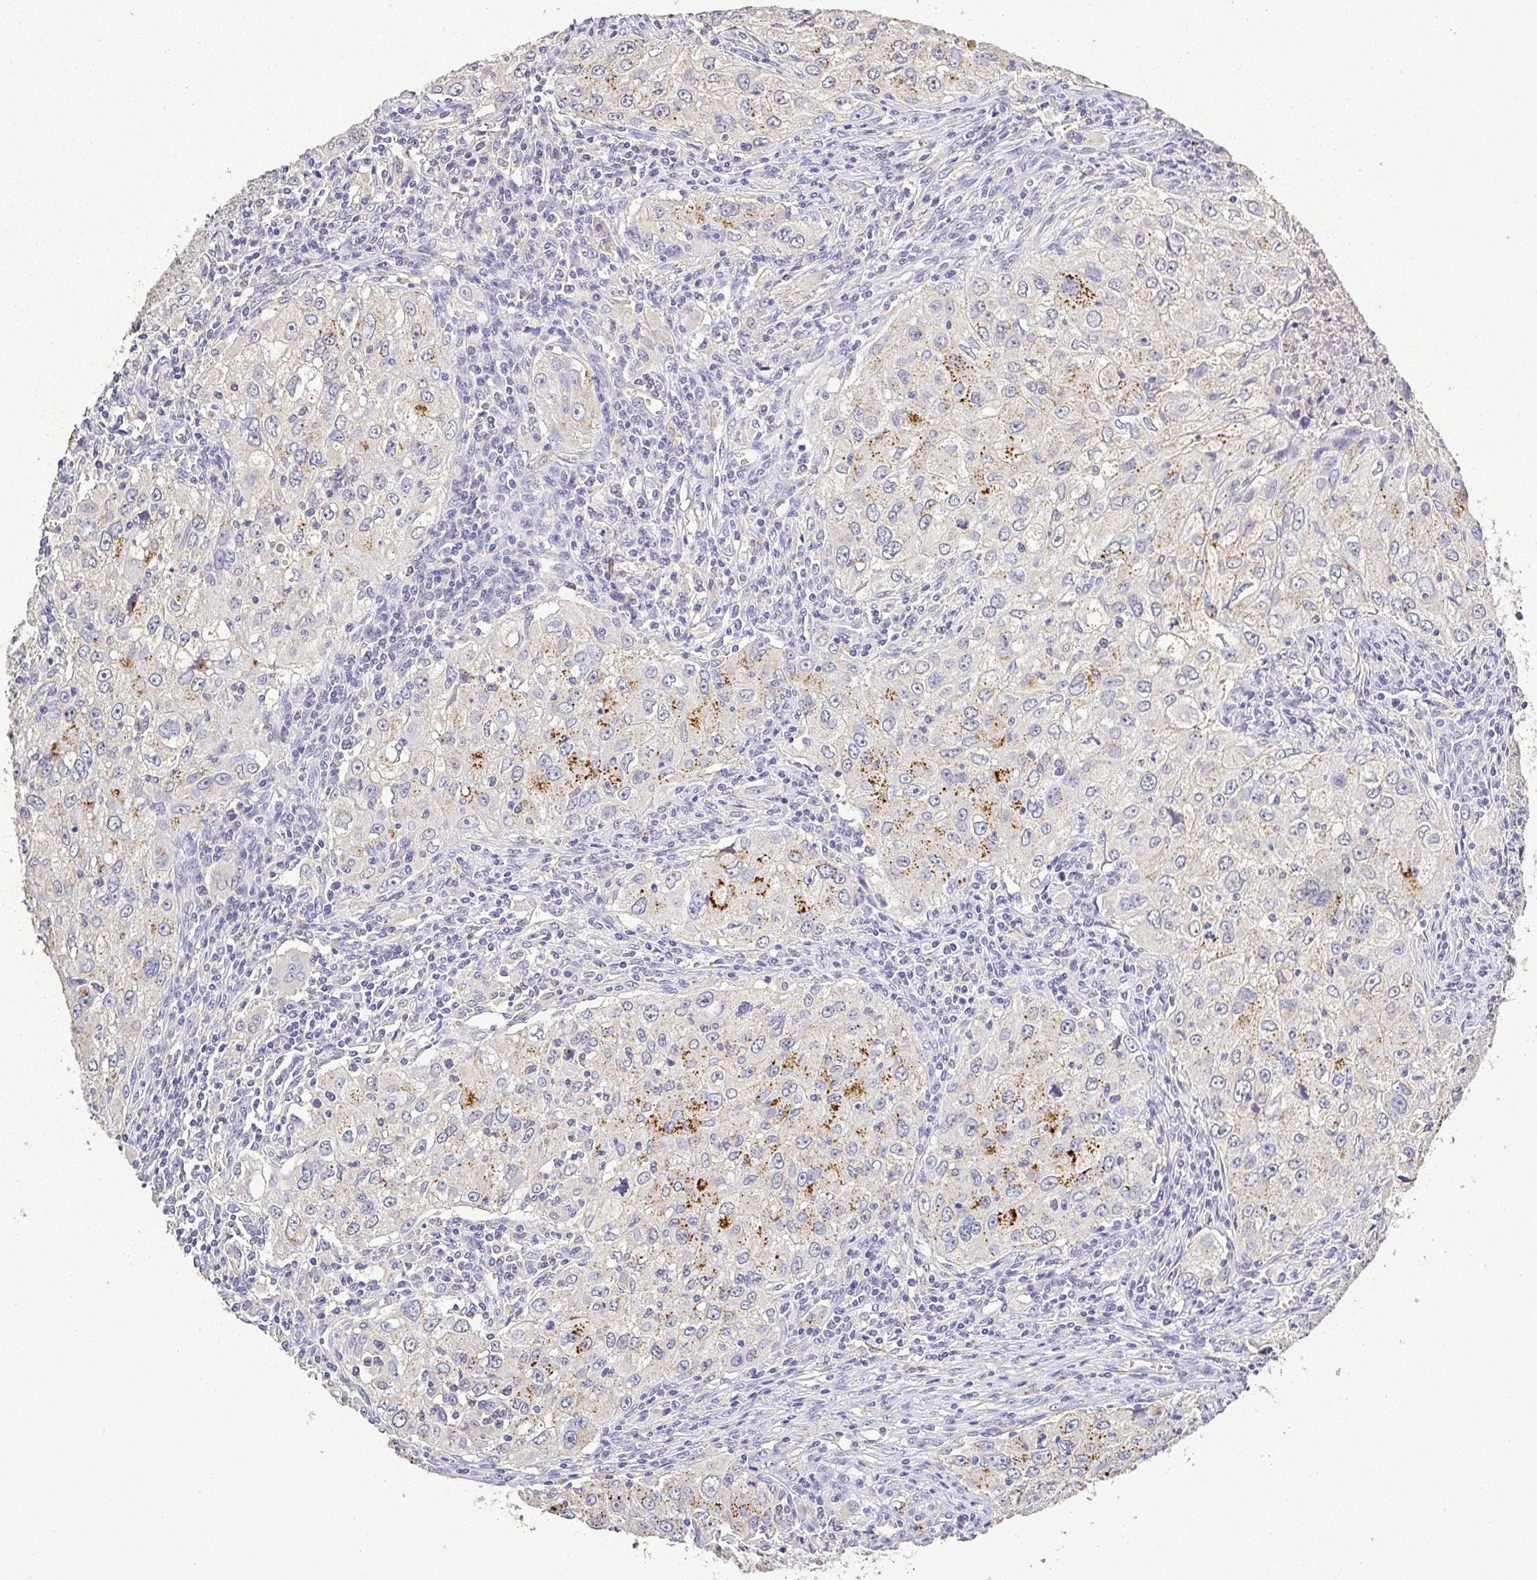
{"staining": {"intensity": "moderate", "quantity": "<25%", "location": "cytoplasmic/membranous"}, "tissue": "lung cancer", "cell_type": "Tumor cells", "image_type": "cancer", "snomed": [{"axis": "morphology", "description": "Adenocarcinoma, NOS"}, {"axis": "morphology", "description": "Adenocarcinoma, metastatic, NOS"}, {"axis": "topography", "description": "Lymph node"}, {"axis": "topography", "description": "Lung"}], "caption": "IHC (DAB (3,3'-diaminobenzidine)) staining of adenocarcinoma (lung) exhibits moderate cytoplasmic/membranous protein expression in about <25% of tumor cells.", "gene": "RPS2", "patient": {"sex": "female", "age": 42}}